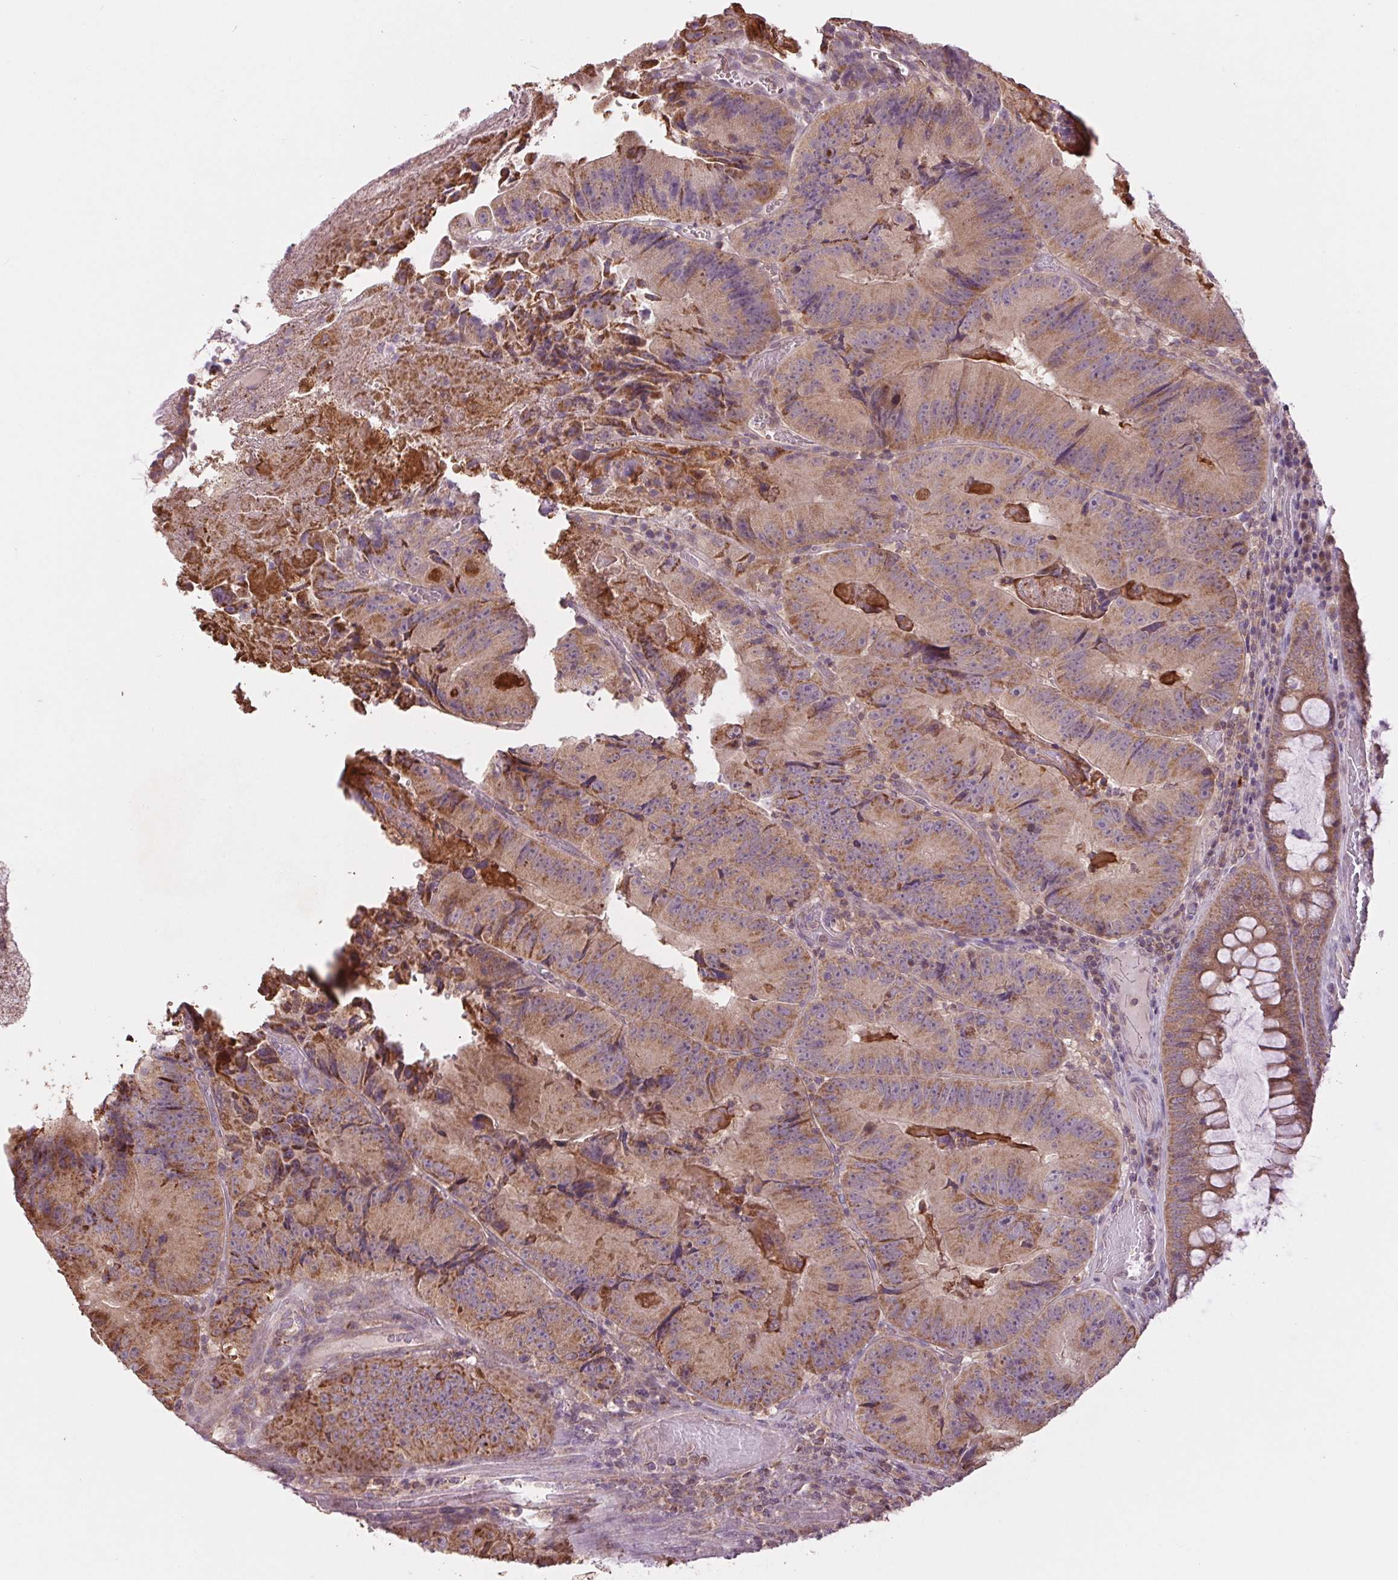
{"staining": {"intensity": "moderate", "quantity": ">75%", "location": "cytoplasmic/membranous"}, "tissue": "colorectal cancer", "cell_type": "Tumor cells", "image_type": "cancer", "snomed": [{"axis": "morphology", "description": "Adenocarcinoma, NOS"}, {"axis": "topography", "description": "Colon"}], "caption": "Immunohistochemical staining of human adenocarcinoma (colorectal) displays medium levels of moderate cytoplasmic/membranous protein expression in about >75% of tumor cells.", "gene": "MAP3K5", "patient": {"sex": "female", "age": 86}}